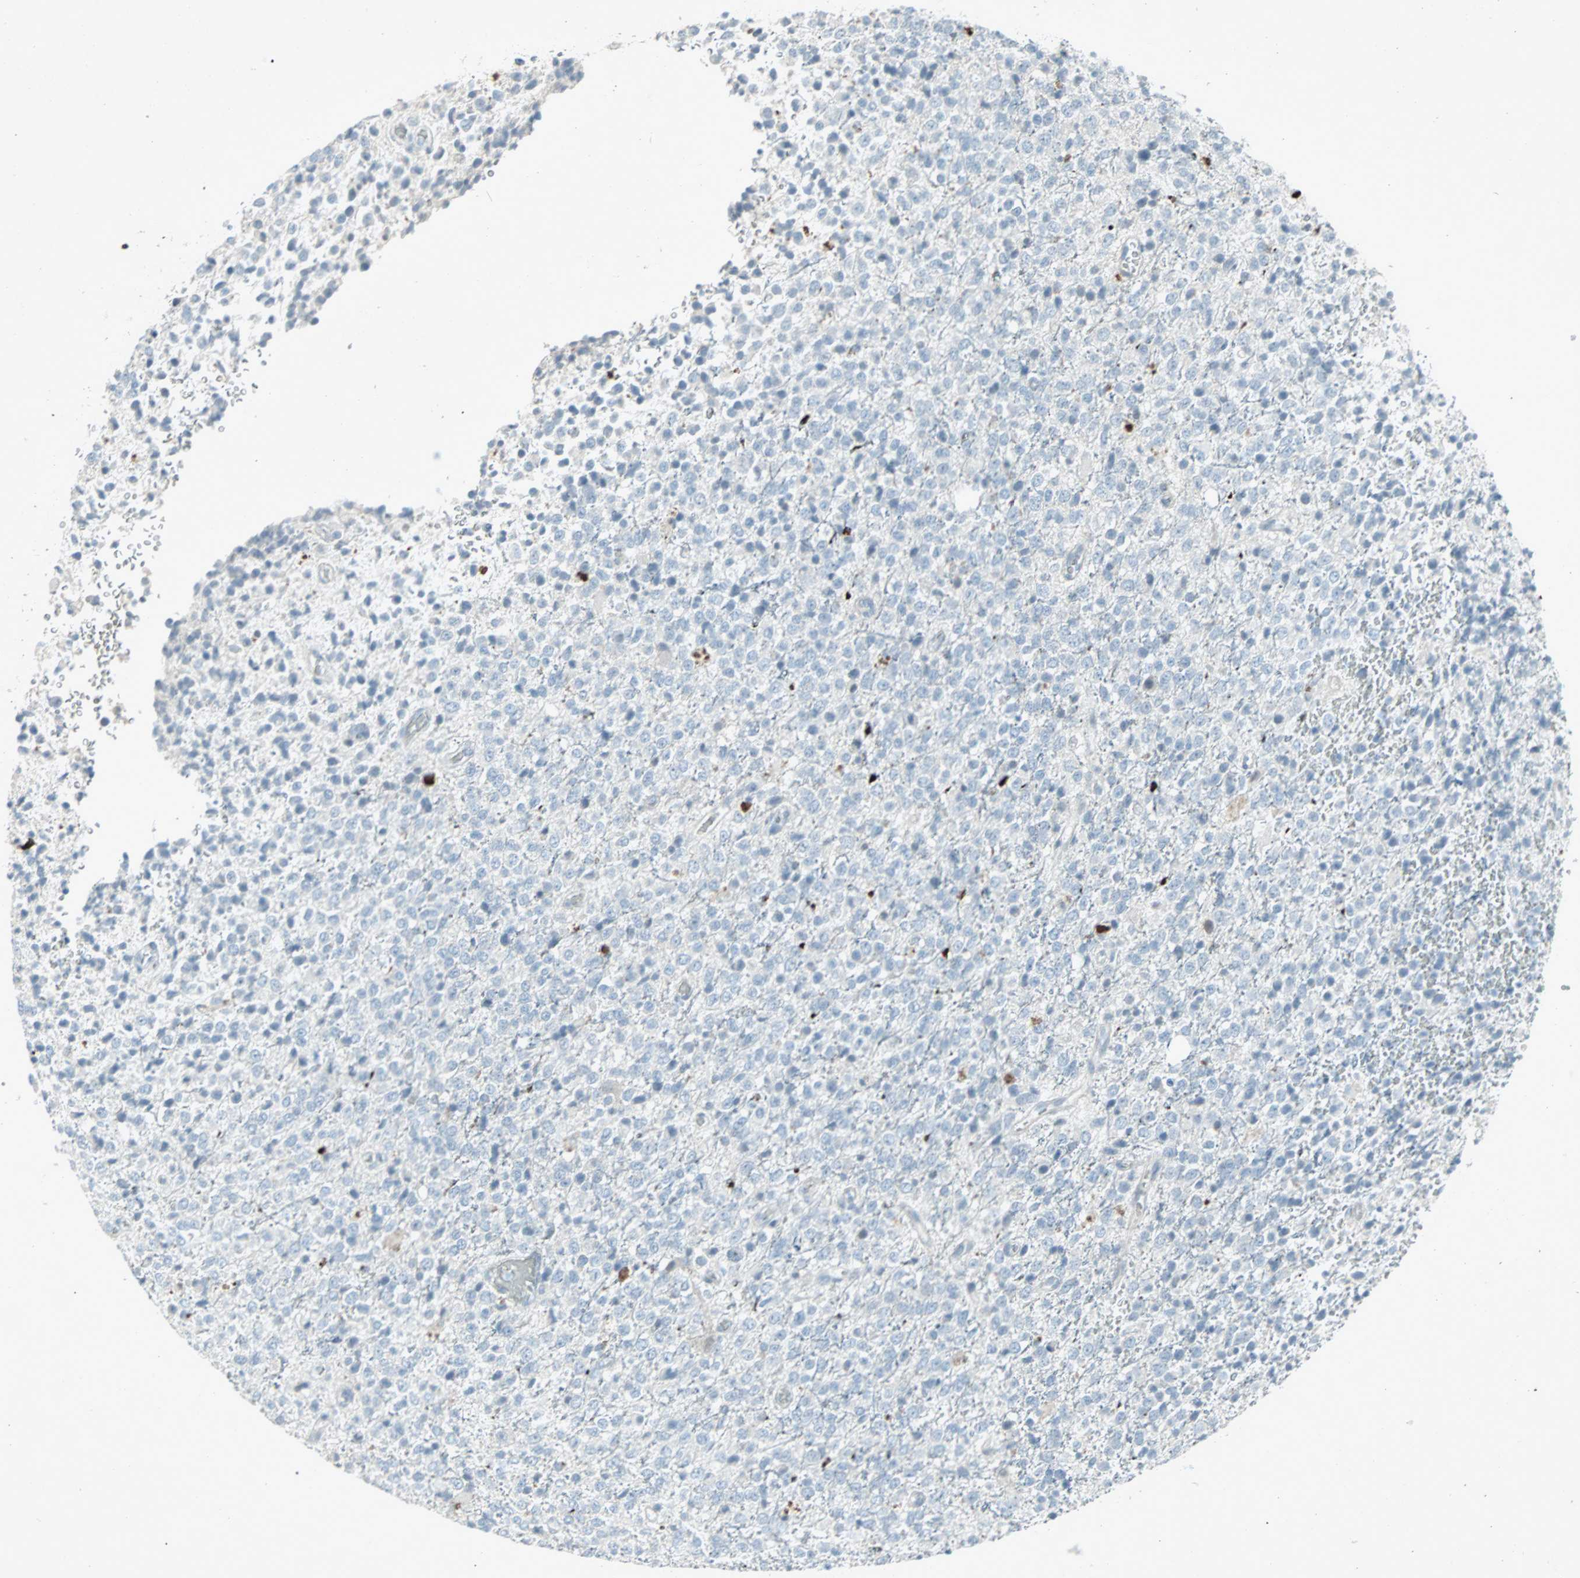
{"staining": {"intensity": "negative", "quantity": "none", "location": "none"}, "tissue": "glioma", "cell_type": "Tumor cells", "image_type": "cancer", "snomed": [{"axis": "morphology", "description": "Glioma, malignant, High grade"}, {"axis": "topography", "description": "pancreas cauda"}], "caption": "The photomicrograph shows no staining of tumor cells in high-grade glioma (malignant).", "gene": "LANCL3", "patient": {"sex": "male", "age": 60}}